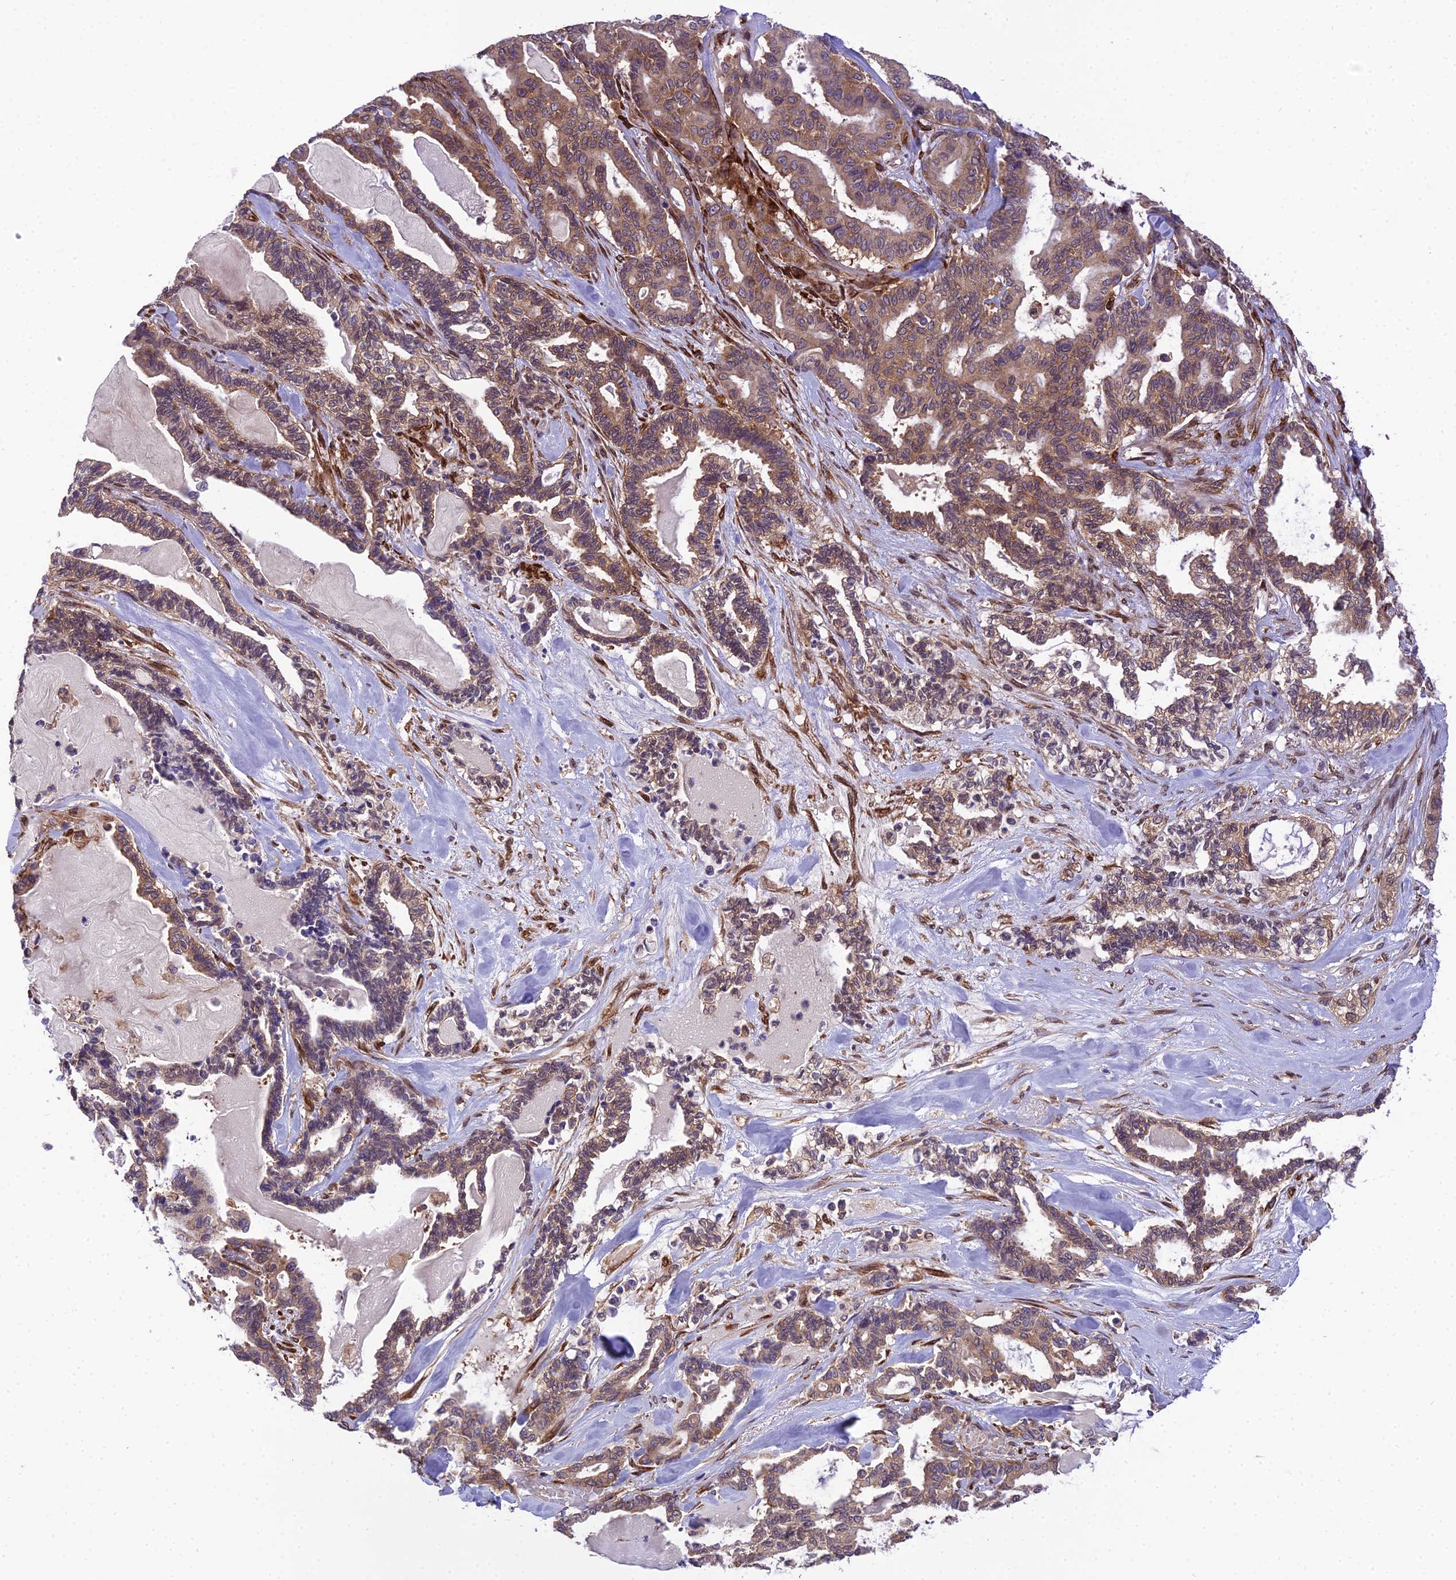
{"staining": {"intensity": "moderate", "quantity": ">75%", "location": "cytoplasmic/membranous"}, "tissue": "pancreatic cancer", "cell_type": "Tumor cells", "image_type": "cancer", "snomed": [{"axis": "morphology", "description": "Adenocarcinoma, NOS"}, {"axis": "topography", "description": "Pancreas"}], "caption": "DAB immunohistochemical staining of human pancreatic cancer (adenocarcinoma) shows moderate cytoplasmic/membranous protein staining in about >75% of tumor cells. (DAB (3,3'-diaminobenzidine) IHC with brightfield microscopy, high magnification).", "gene": "DHCR7", "patient": {"sex": "male", "age": 63}}